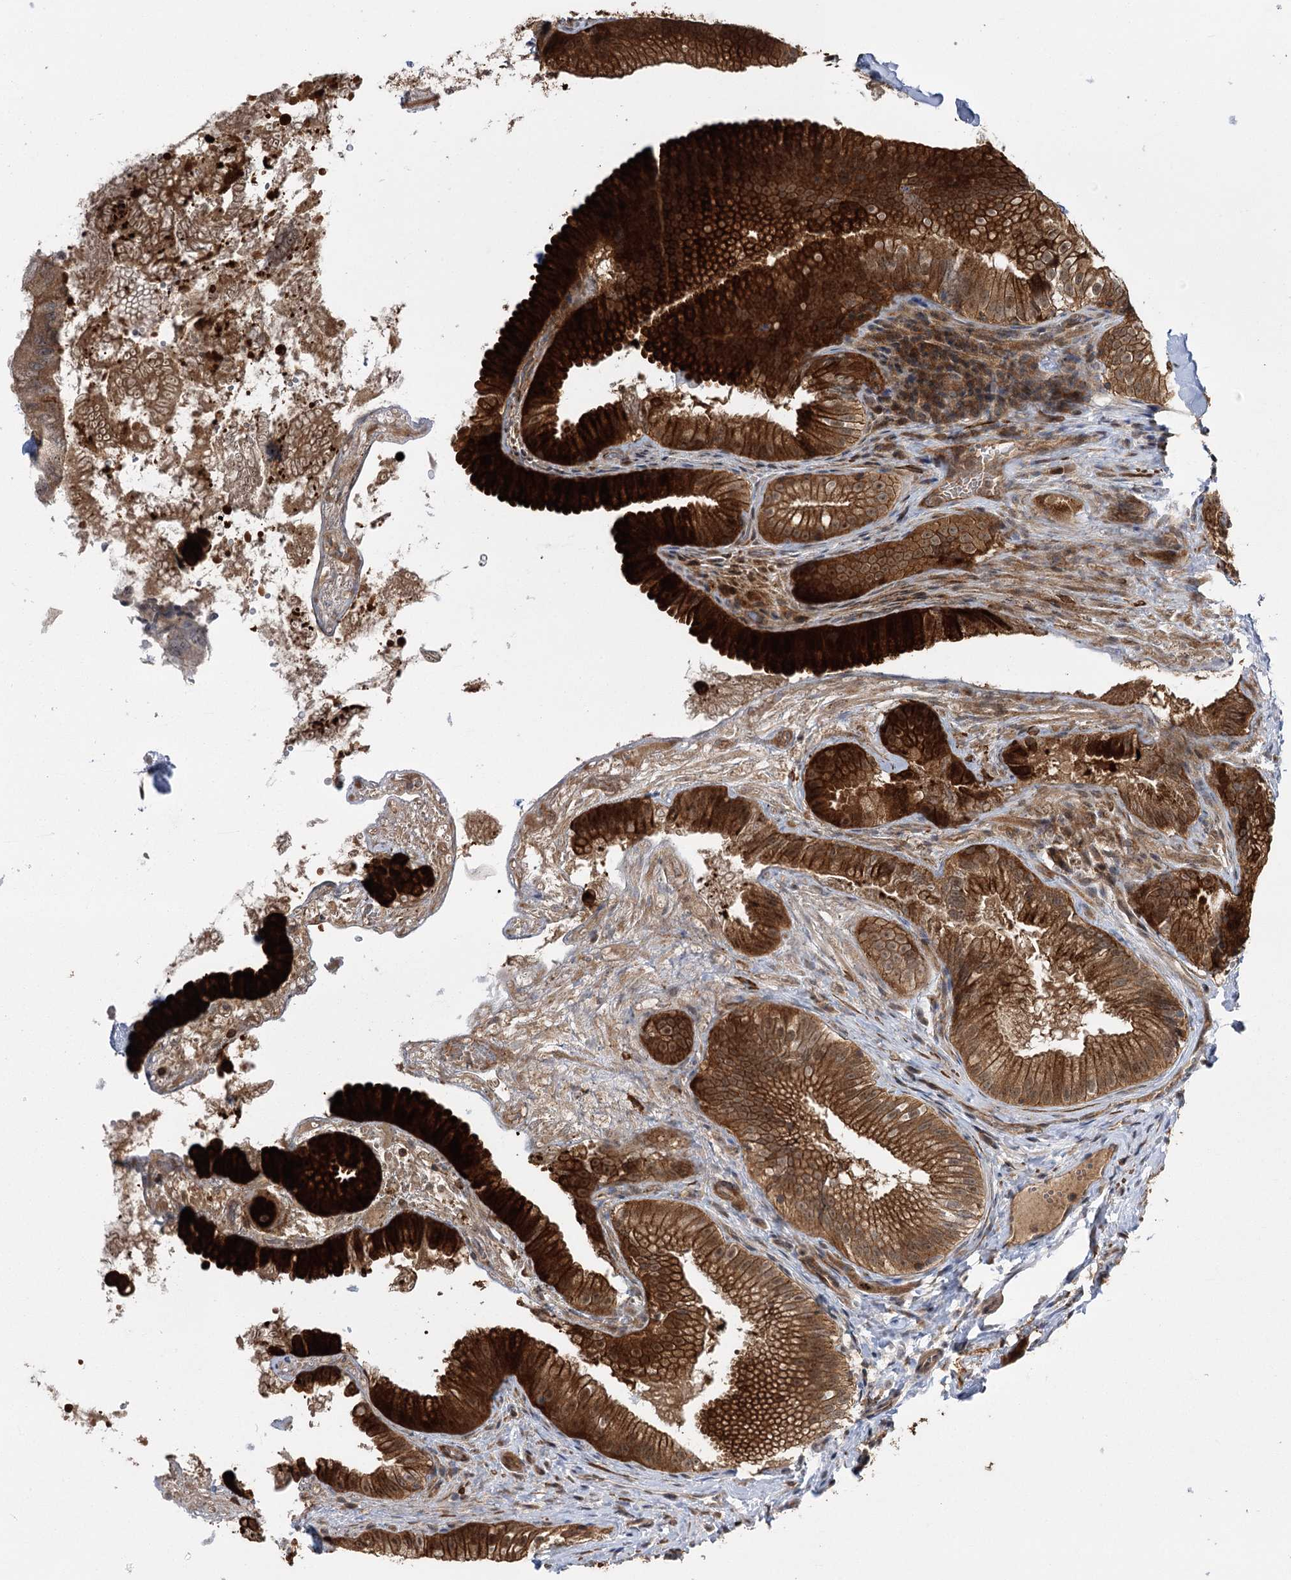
{"staining": {"intensity": "strong", "quantity": ">75%", "location": "cytoplasmic/membranous"}, "tissue": "gallbladder", "cell_type": "Glandular cells", "image_type": "normal", "snomed": [{"axis": "morphology", "description": "Normal tissue, NOS"}, {"axis": "topography", "description": "Gallbladder"}], "caption": "Approximately >75% of glandular cells in unremarkable gallbladder exhibit strong cytoplasmic/membranous protein expression as visualized by brown immunohistochemical staining.", "gene": "KCNN2", "patient": {"sex": "female", "age": 30}}